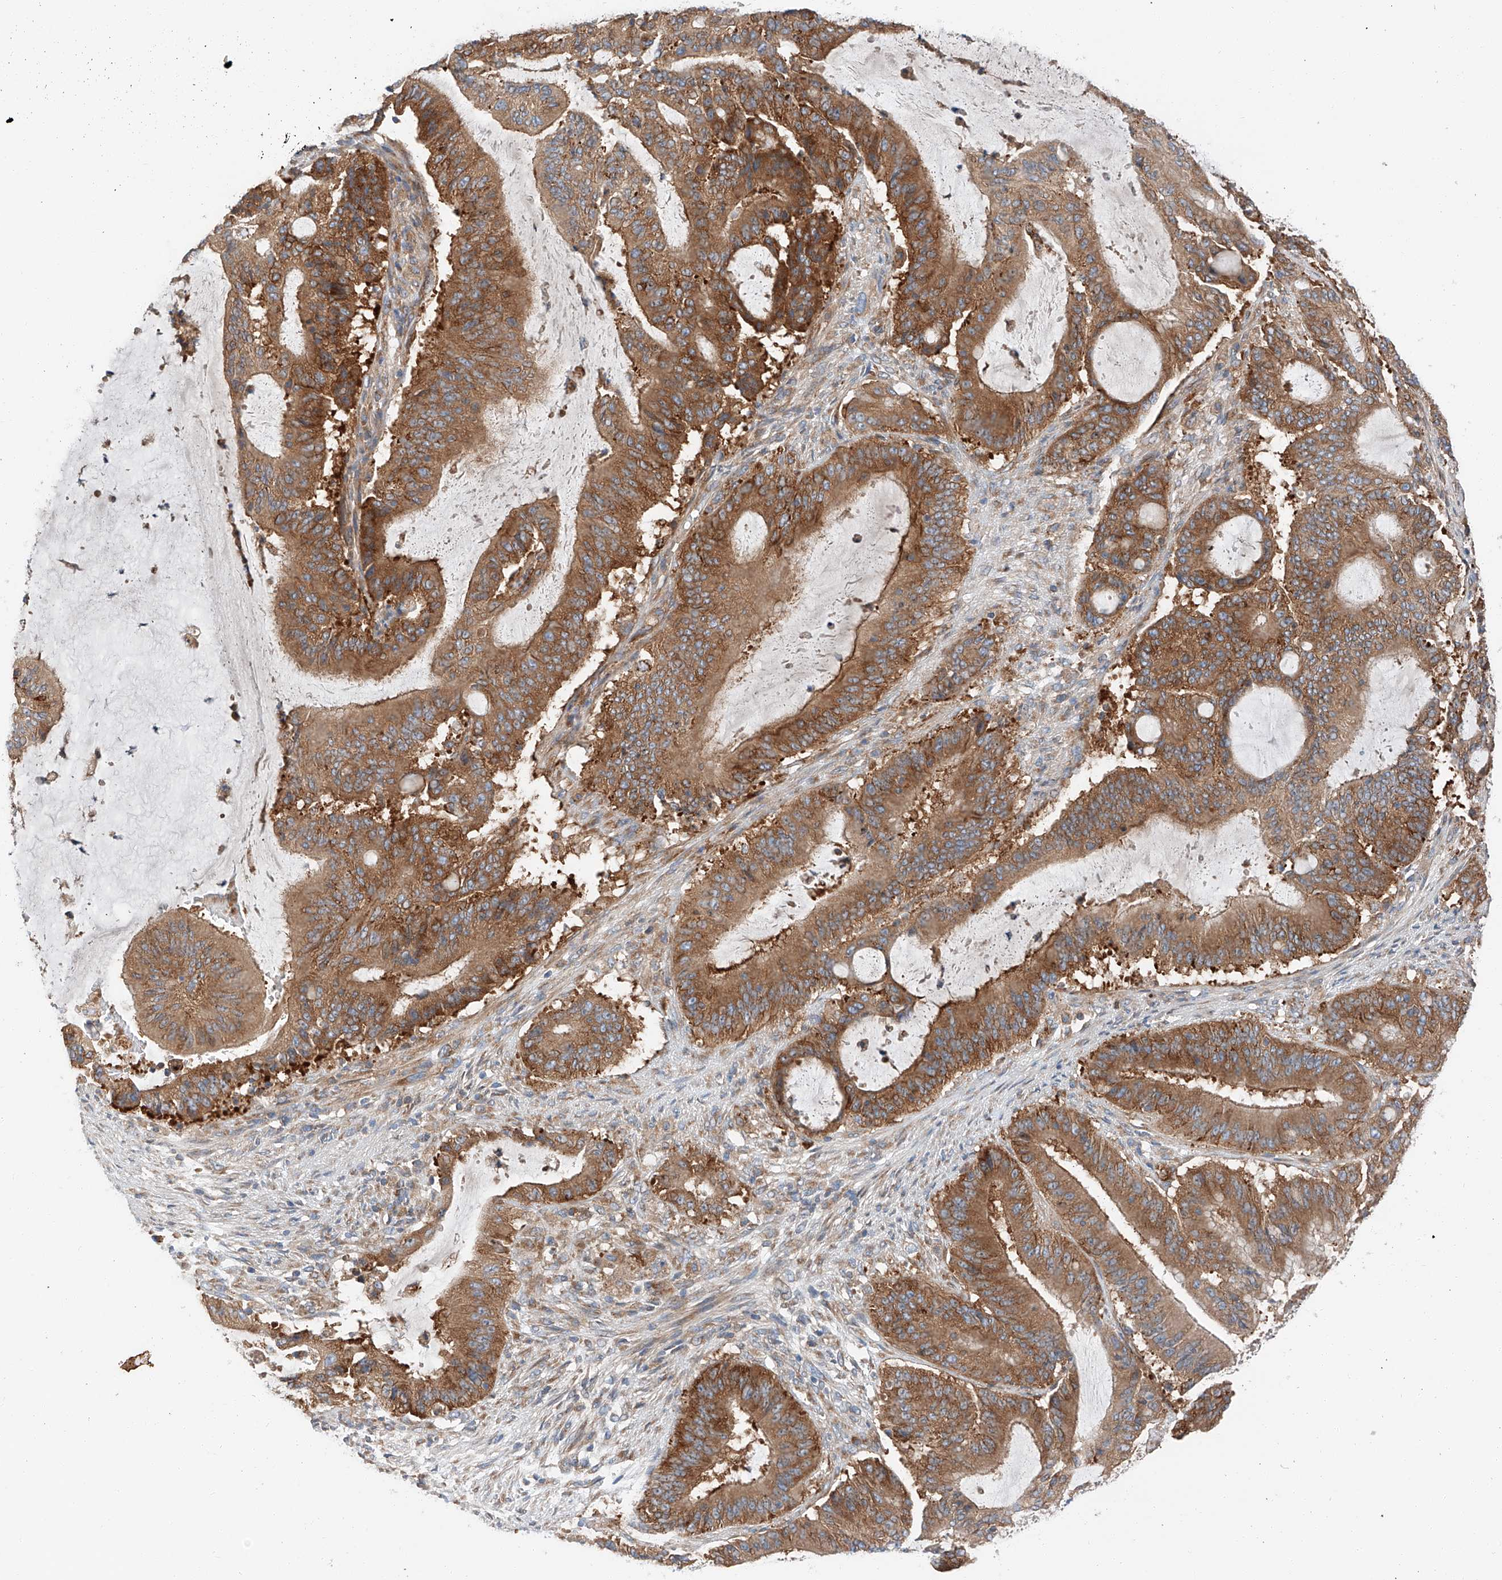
{"staining": {"intensity": "strong", "quantity": ">75%", "location": "cytoplasmic/membranous"}, "tissue": "liver cancer", "cell_type": "Tumor cells", "image_type": "cancer", "snomed": [{"axis": "morphology", "description": "Normal tissue, NOS"}, {"axis": "morphology", "description": "Cholangiocarcinoma"}, {"axis": "topography", "description": "Liver"}, {"axis": "topography", "description": "Peripheral nerve tissue"}], "caption": "The photomicrograph reveals a brown stain indicating the presence of a protein in the cytoplasmic/membranous of tumor cells in cholangiocarcinoma (liver).", "gene": "ZC3H15", "patient": {"sex": "female", "age": 73}}